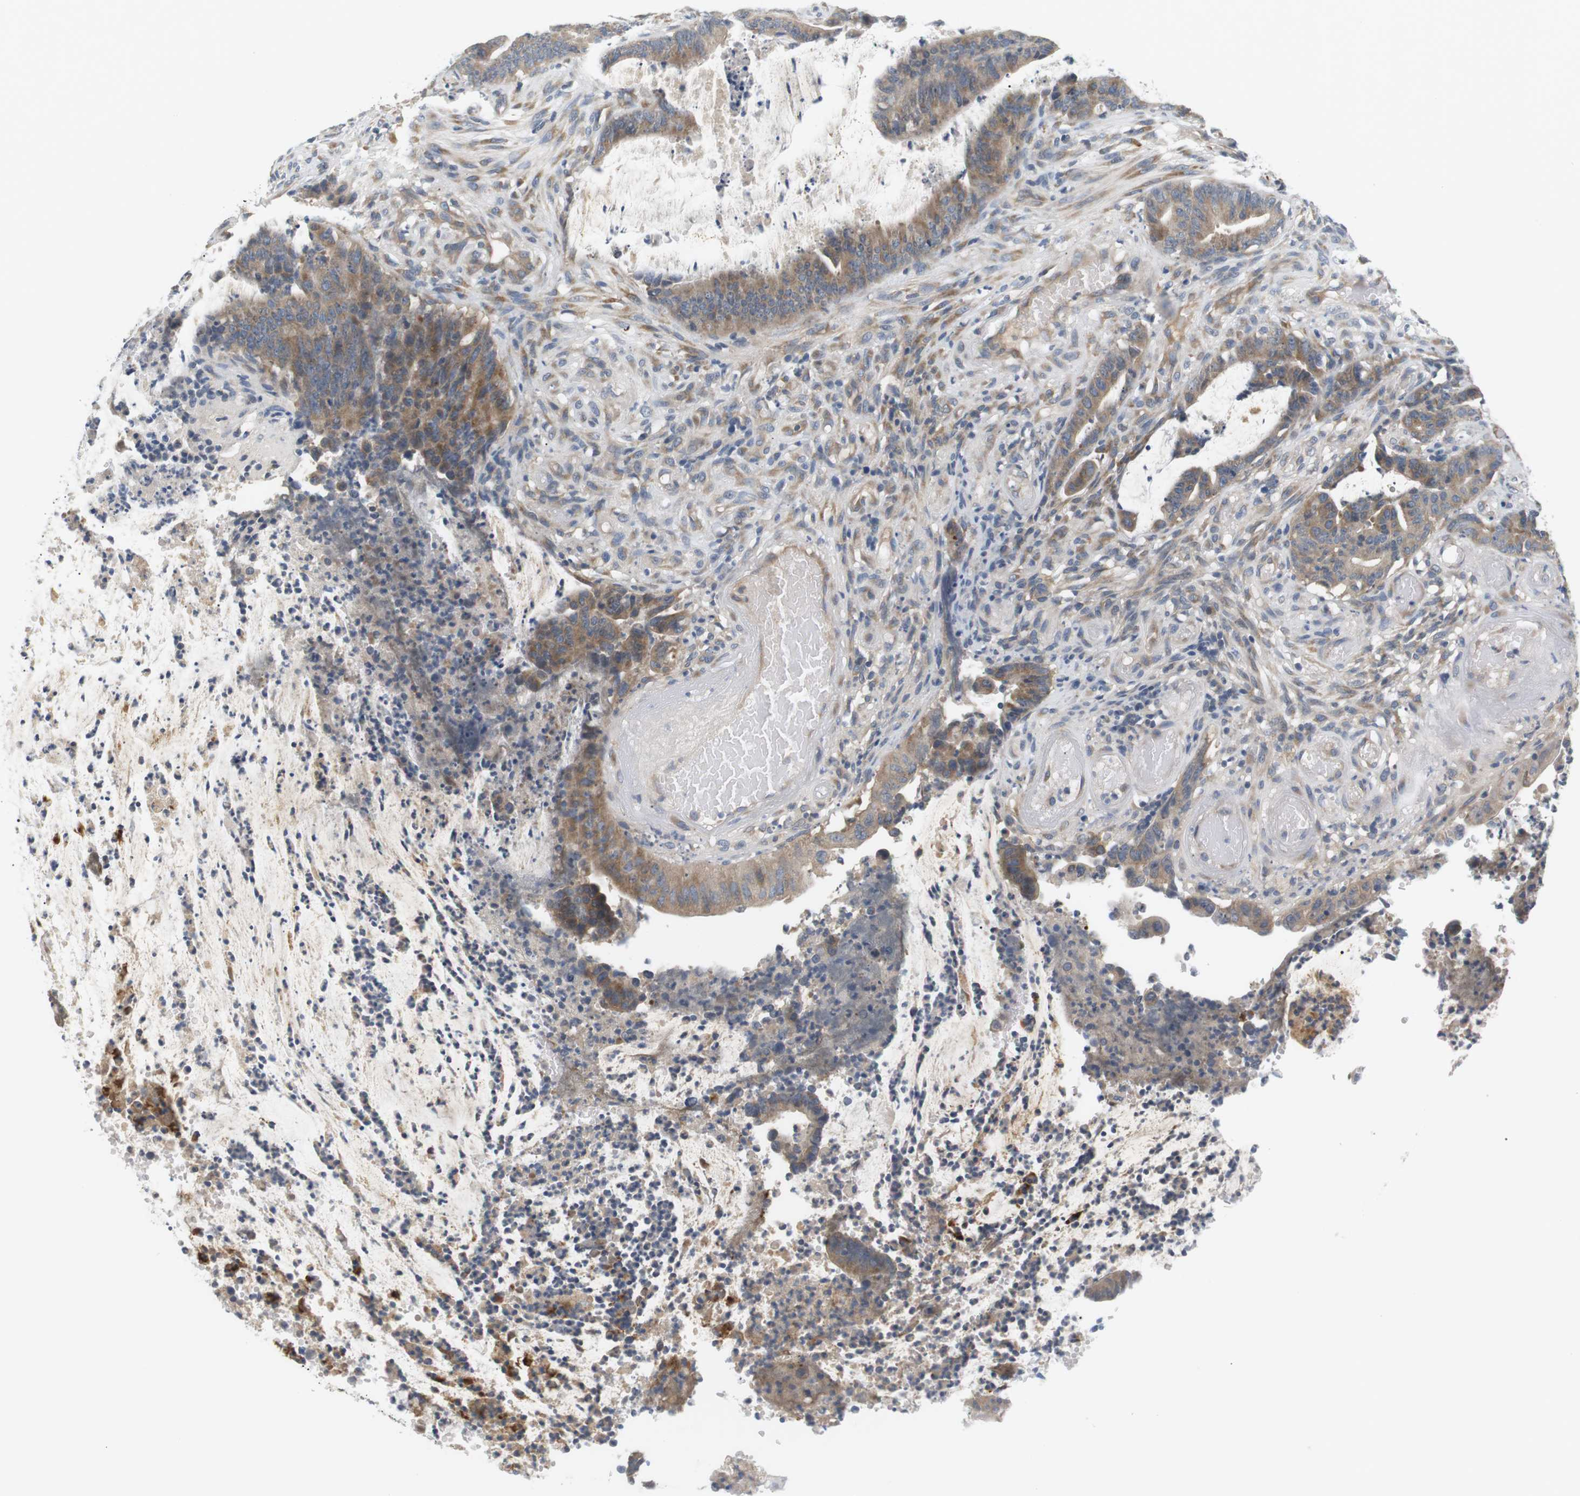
{"staining": {"intensity": "moderate", "quantity": "25%-75%", "location": "cytoplasmic/membranous"}, "tissue": "colorectal cancer", "cell_type": "Tumor cells", "image_type": "cancer", "snomed": [{"axis": "morphology", "description": "Adenocarcinoma, NOS"}, {"axis": "topography", "description": "Rectum"}], "caption": "Colorectal adenocarcinoma stained with a brown dye displays moderate cytoplasmic/membranous positive expression in about 25%-75% of tumor cells.", "gene": "EVA1C", "patient": {"sex": "female", "age": 66}}